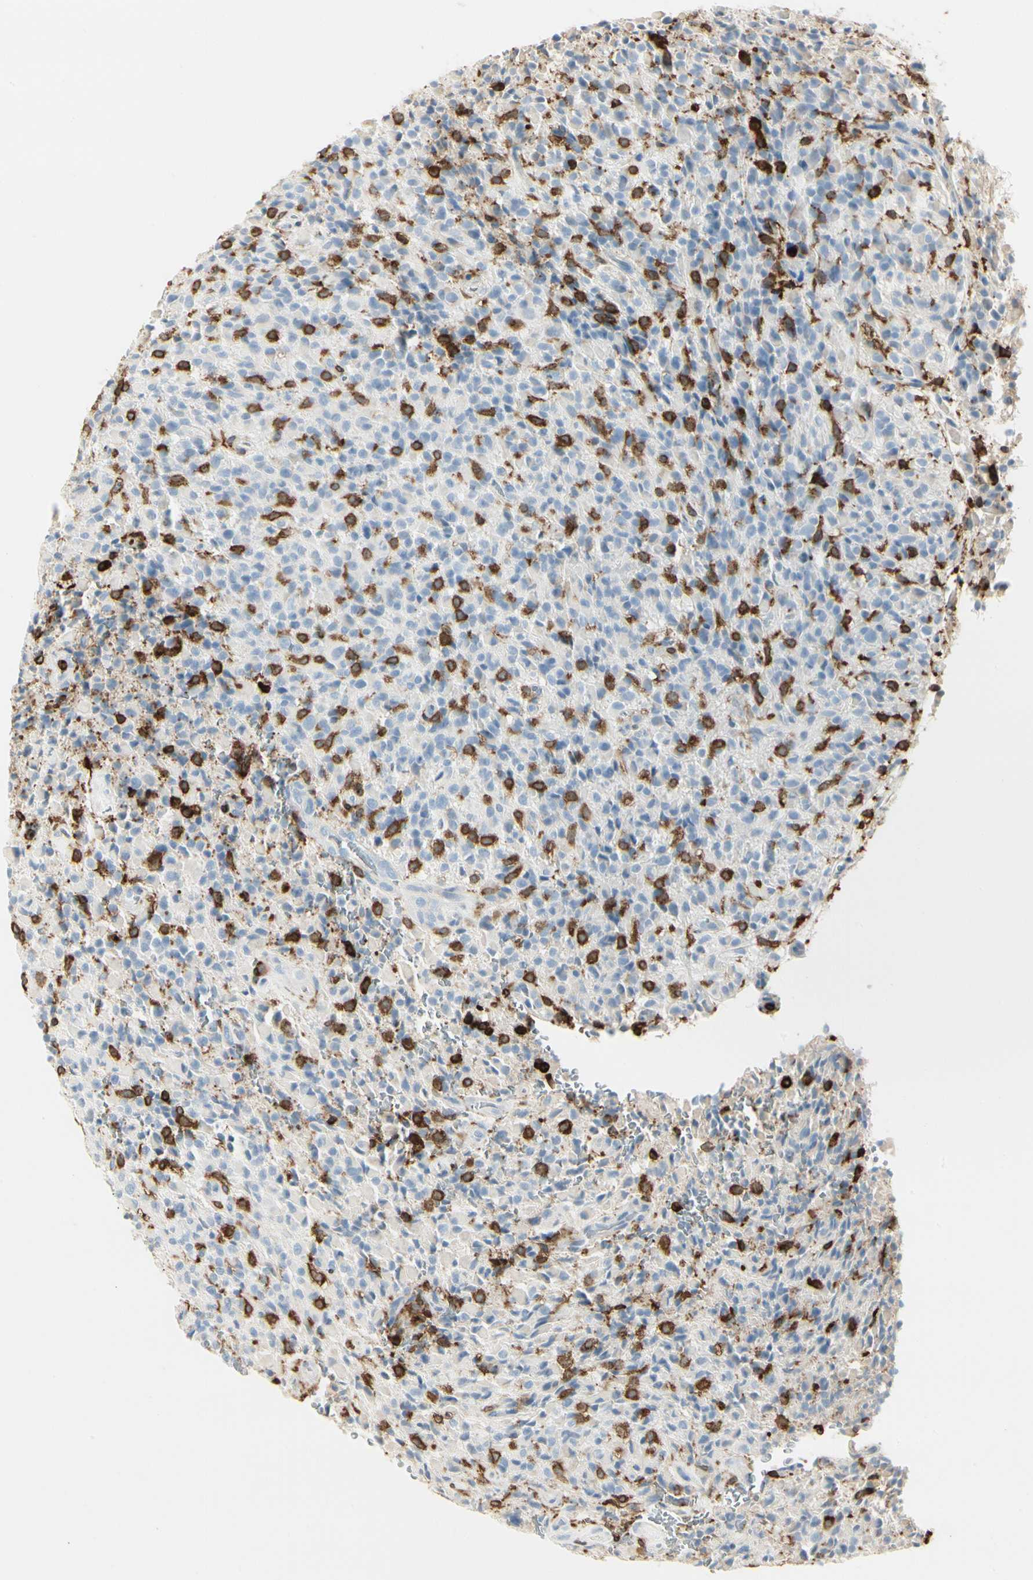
{"staining": {"intensity": "negative", "quantity": "none", "location": "none"}, "tissue": "glioma", "cell_type": "Tumor cells", "image_type": "cancer", "snomed": [{"axis": "morphology", "description": "Glioma, malignant, High grade"}, {"axis": "topography", "description": "Brain"}], "caption": "Glioma stained for a protein using IHC demonstrates no expression tumor cells.", "gene": "ITGB2", "patient": {"sex": "male", "age": 71}}